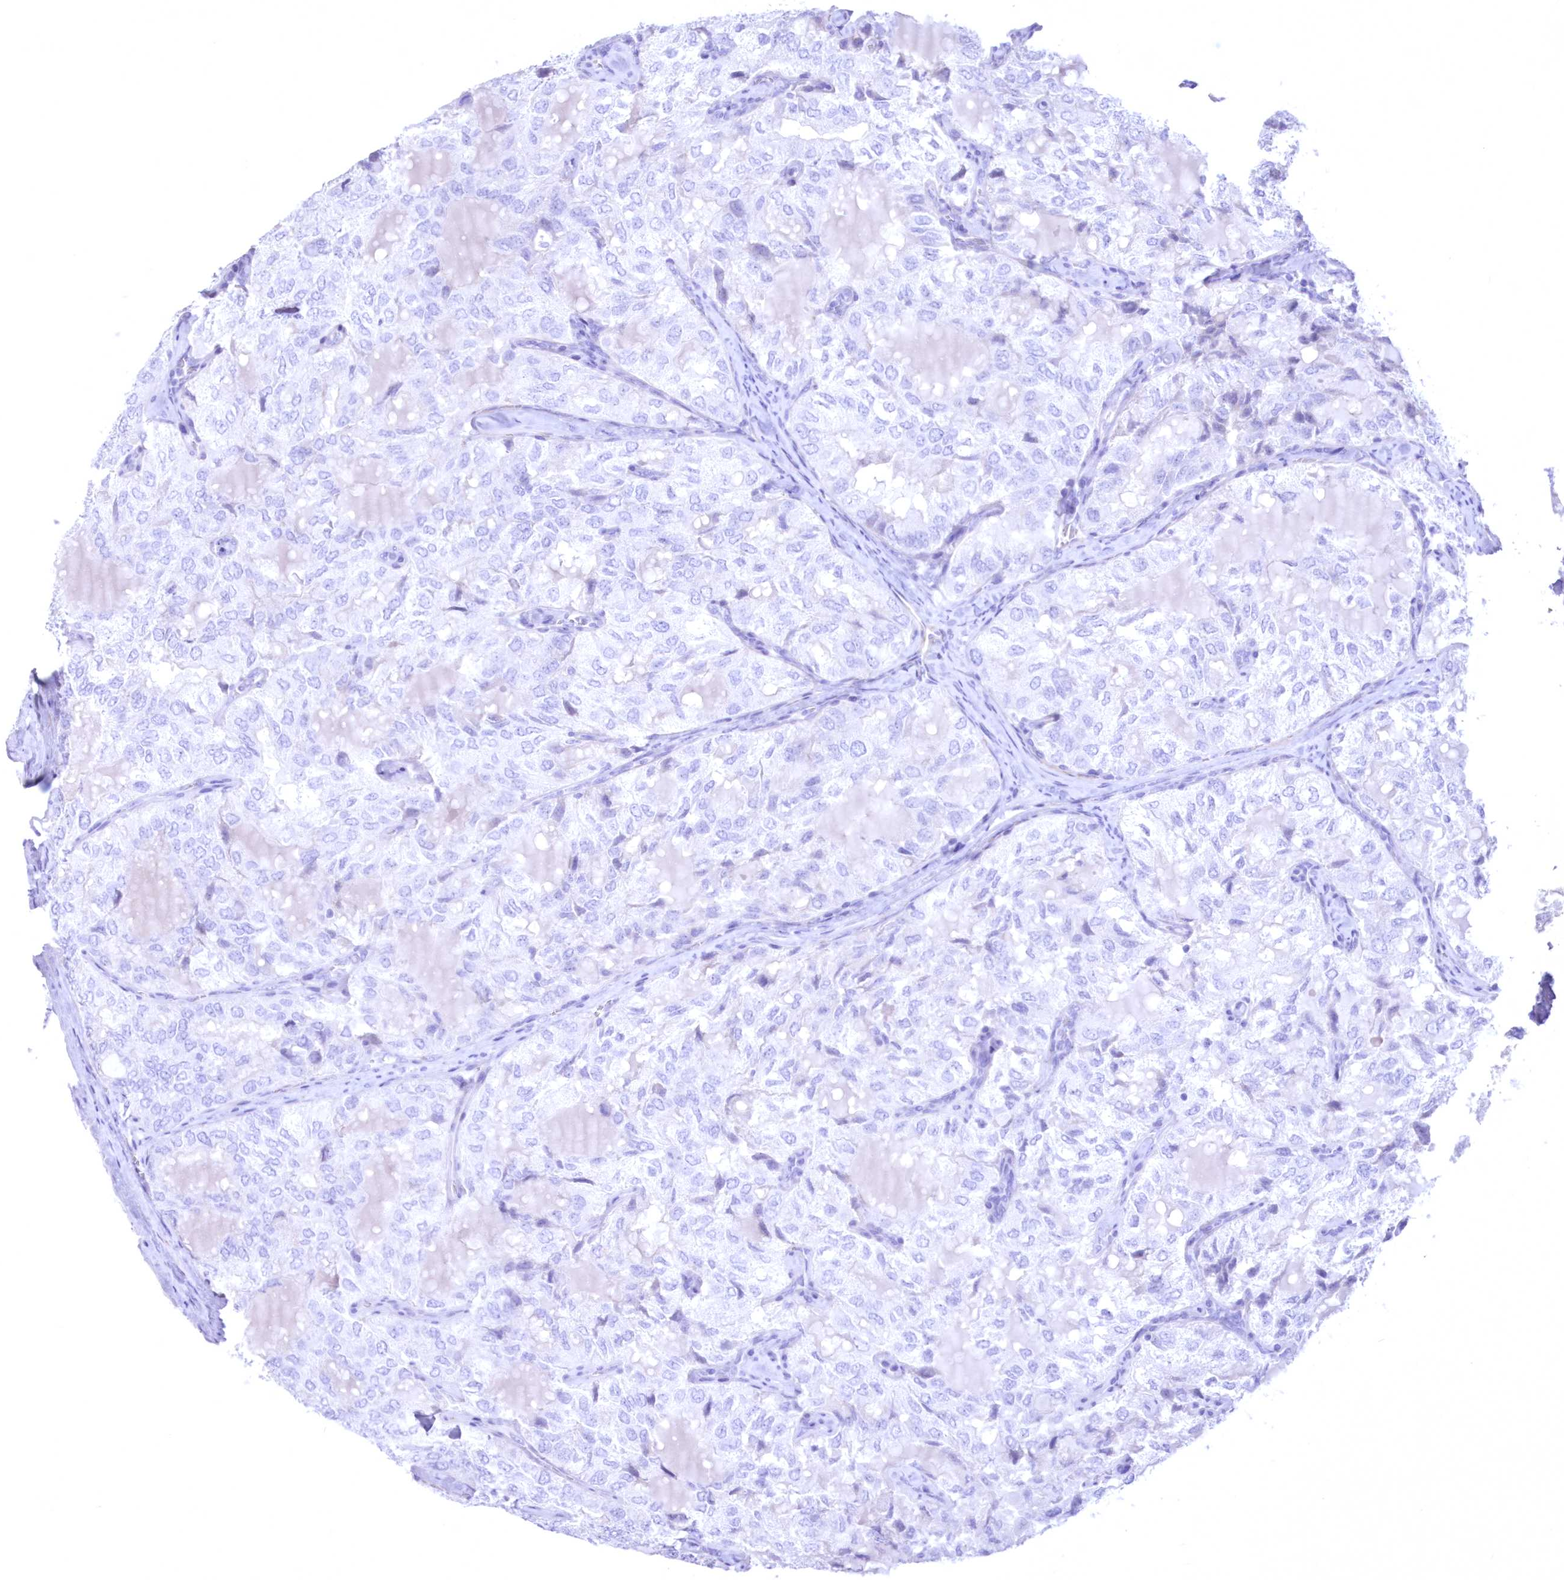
{"staining": {"intensity": "negative", "quantity": "none", "location": "none"}, "tissue": "thyroid cancer", "cell_type": "Tumor cells", "image_type": "cancer", "snomed": [{"axis": "morphology", "description": "Follicular adenoma carcinoma, NOS"}, {"axis": "topography", "description": "Thyroid gland"}], "caption": "Immunohistochemistry image of neoplastic tissue: follicular adenoma carcinoma (thyroid) stained with DAB shows no significant protein staining in tumor cells. Nuclei are stained in blue.", "gene": "WDR74", "patient": {"sex": "male", "age": 75}}